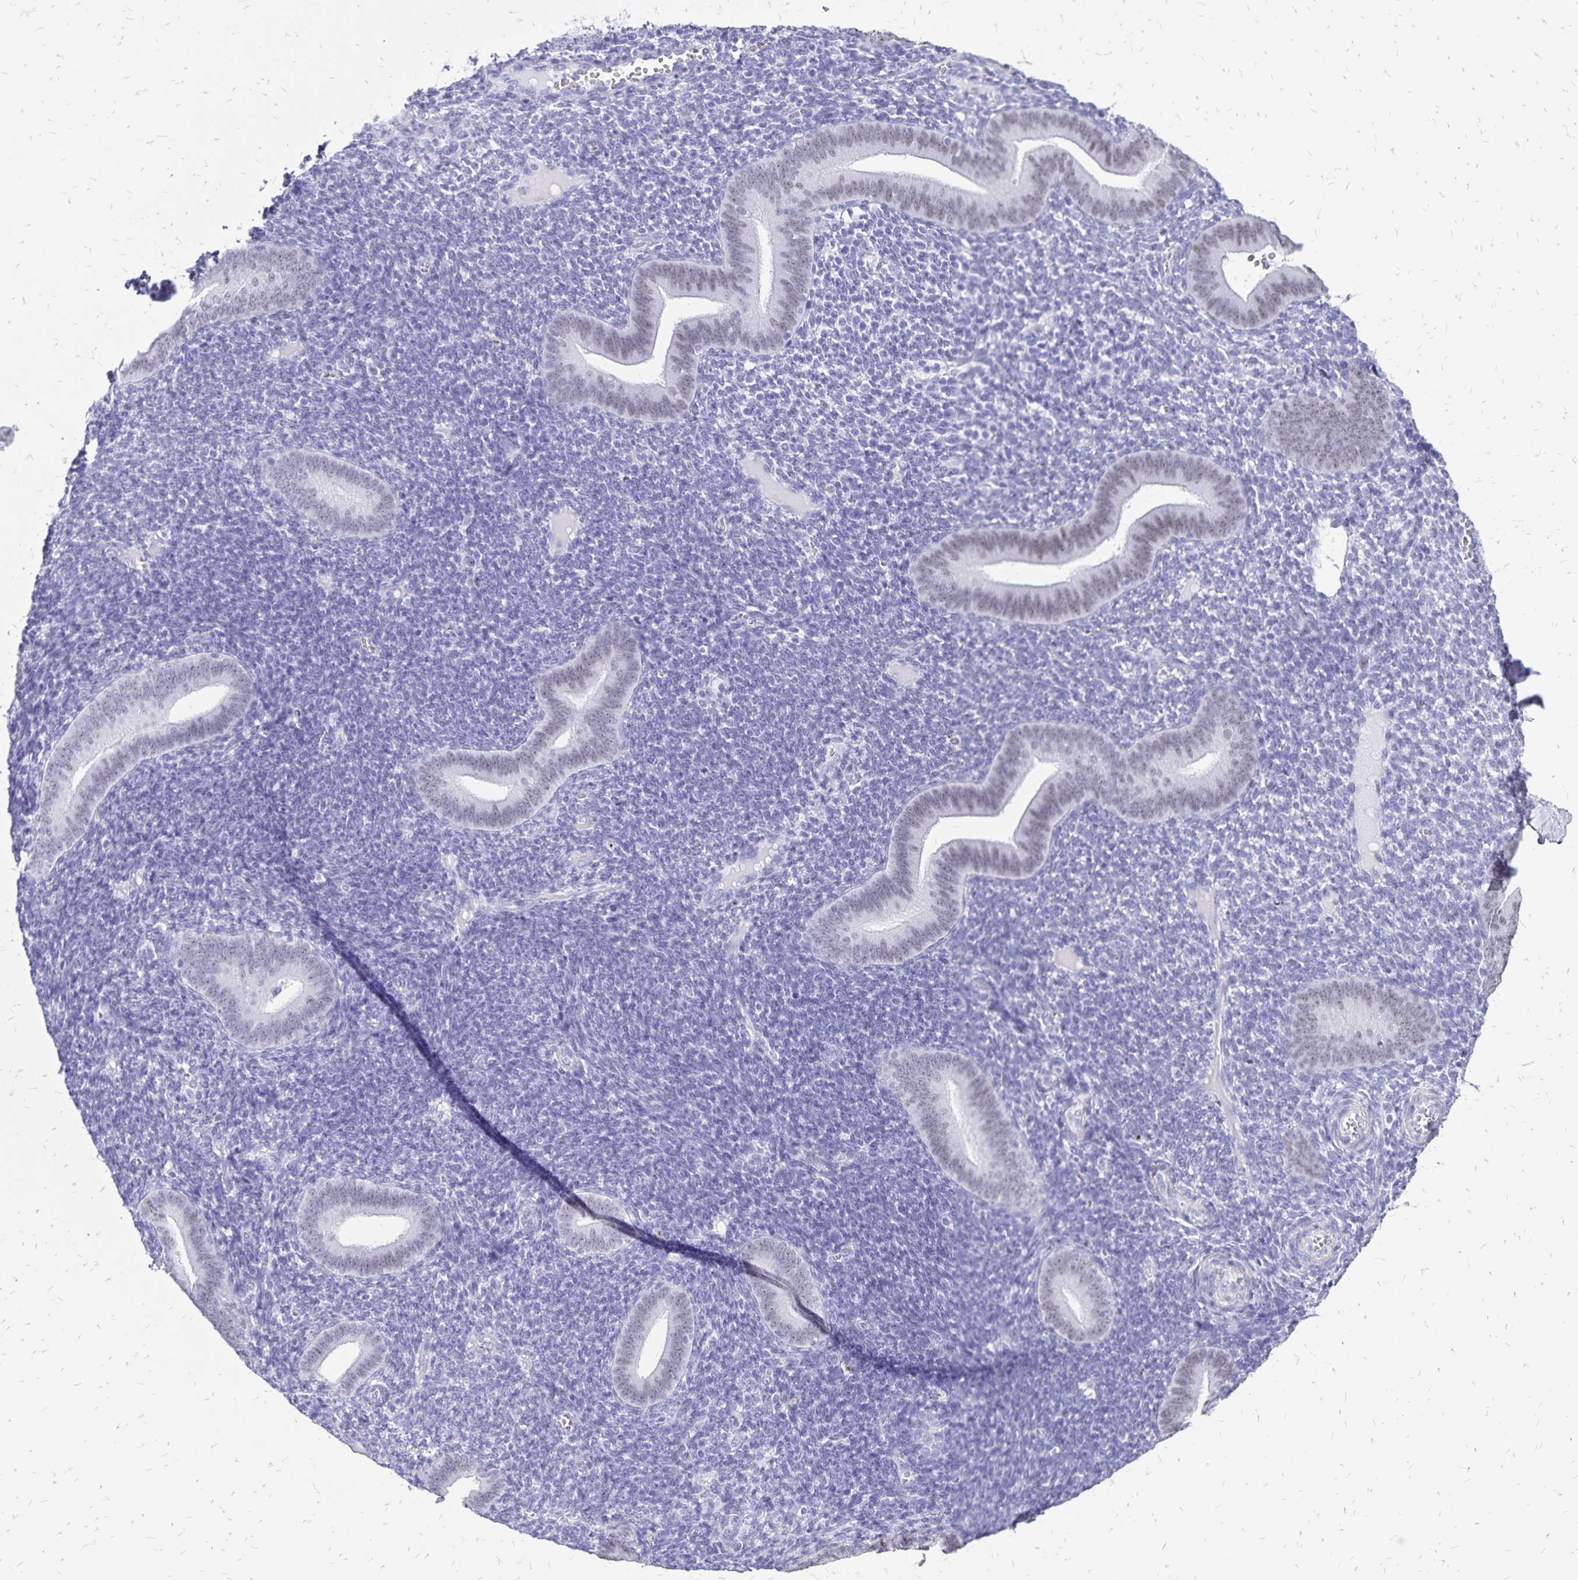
{"staining": {"intensity": "negative", "quantity": "none", "location": "none"}, "tissue": "endometrium", "cell_type": "Cells in endometrial stroma", "image_type": "normal", "snomed": [{"axis": "morphology", "description": "Normal tissue, NOS"}, {"axis": "topography", "description": "Endometrium"}], "caption": "IHC of unremarkable endometrium displays no positivity in cells in endometrial stroma.", "gene": "HMGB3", "patient": {"sex": "female", "age": 25}}